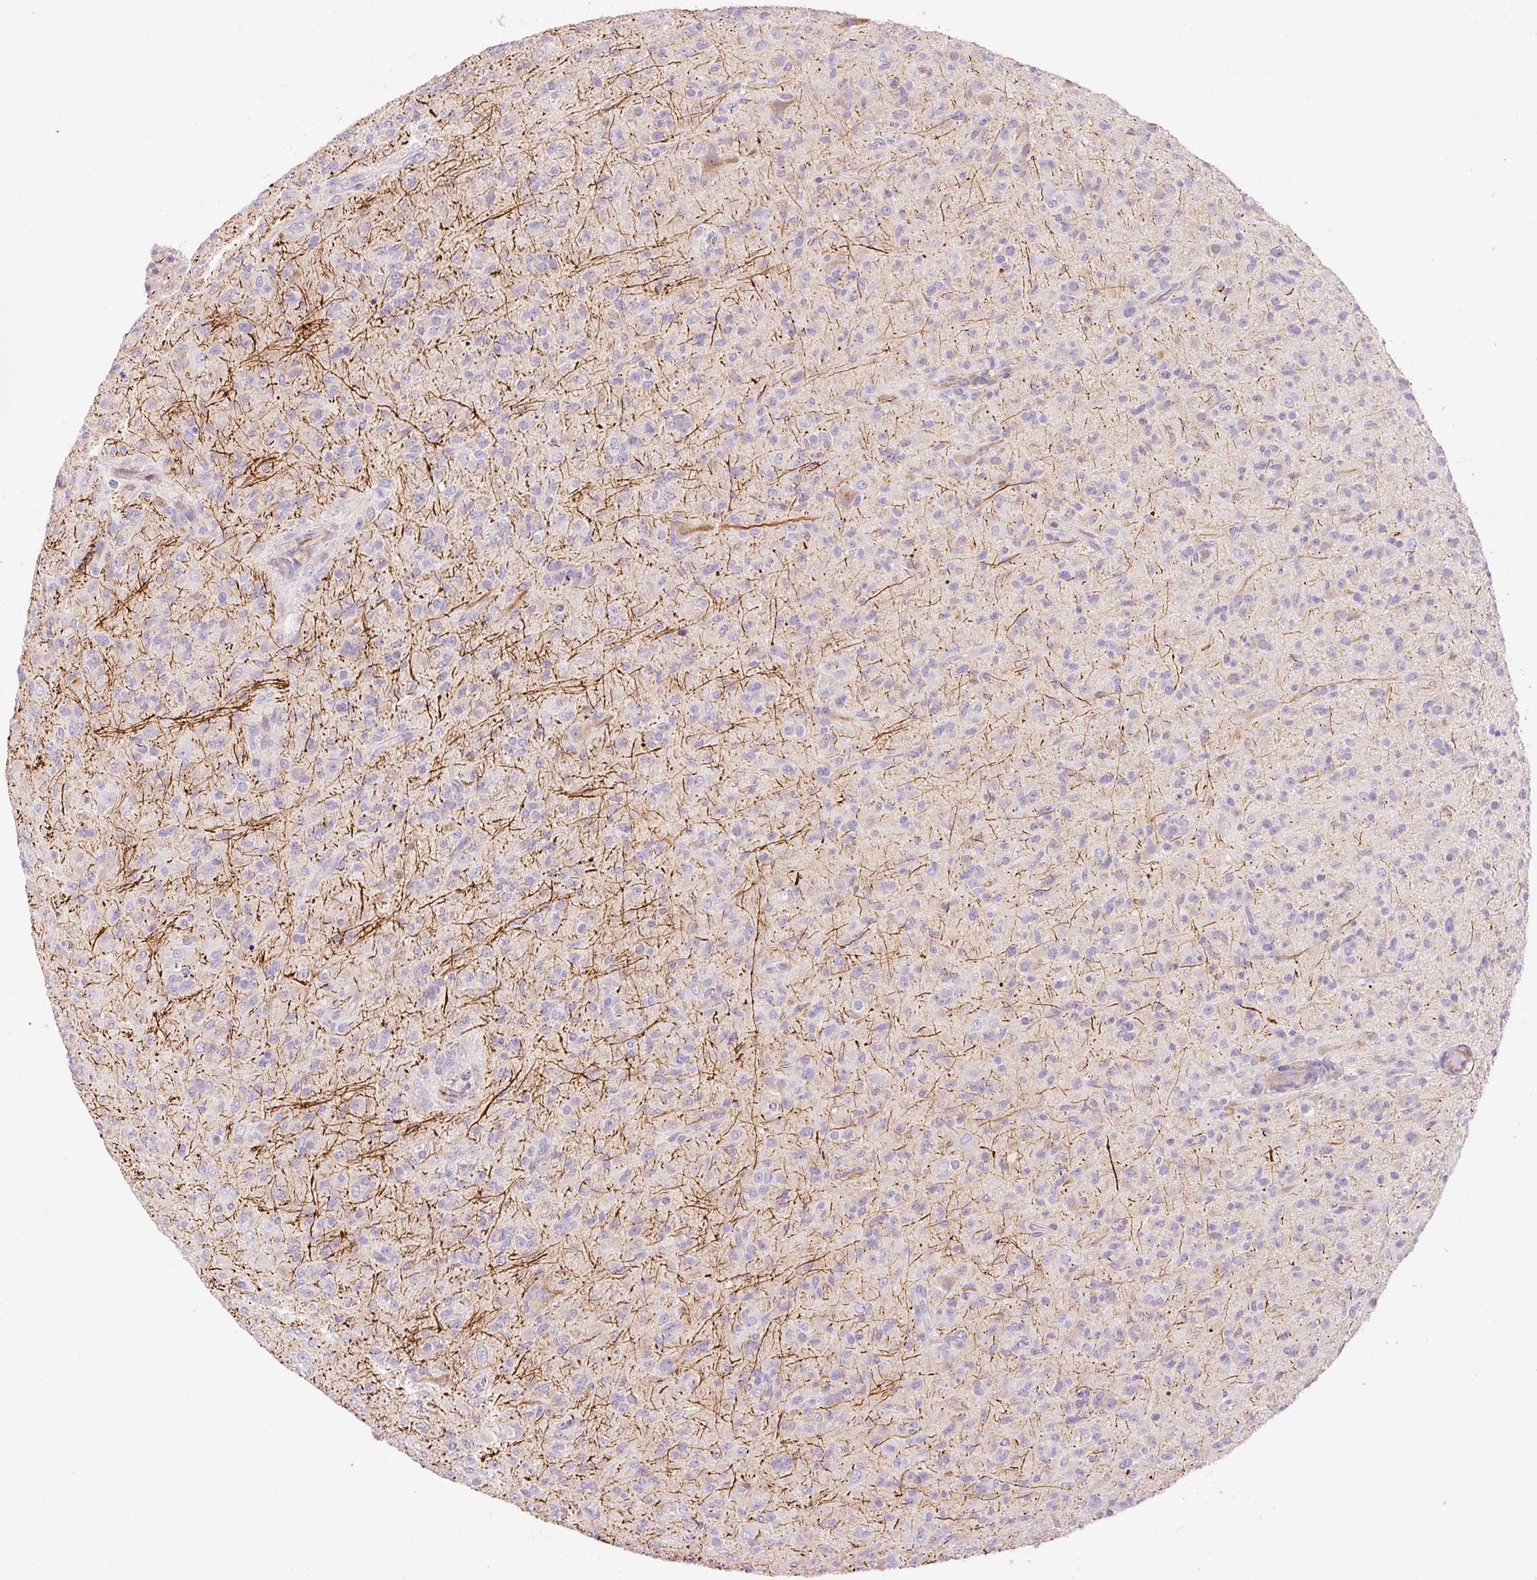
{"staining": {"intensity": "negative", "quantity": "none", "location": "none"}, "tissue": "glioma", "cell_type": "Tumor cells", "image_type": "cancer", "snomed": [{"axis": "morphology", "description": "Glioma, malignant, Low grade"}, {"axis": "topography", "description": "Brain"}], "caption": "A micrograph of human malignant glioma (low-grade) is negative for staining in tumor cells. Nuclei are stained in blue.", "gene": "DOK6", "patient": {"sex": "male", "age": 65}}